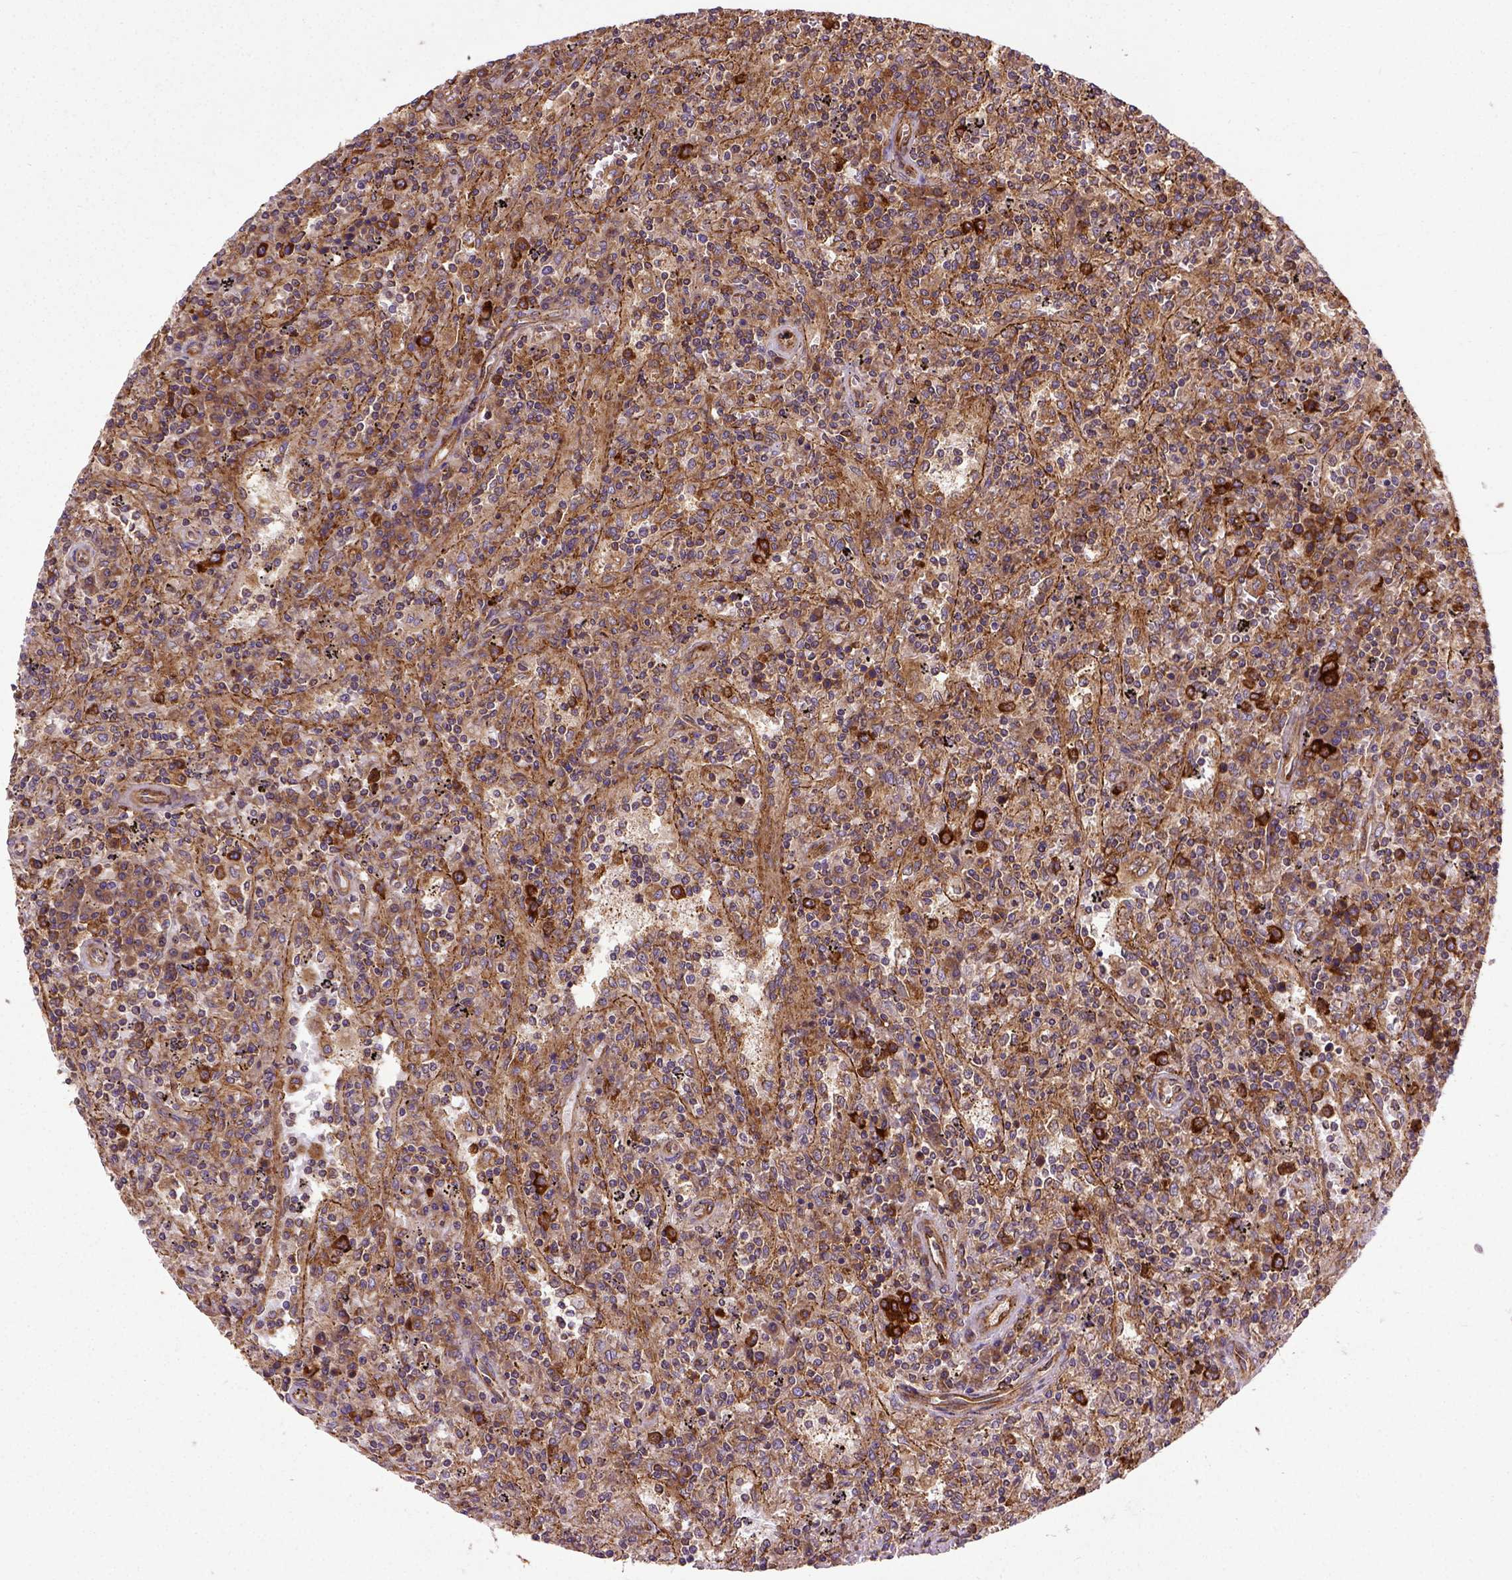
{"staining": {"intensity": "strong", "quantity": ">75%", "location": "cytoplasmic/membranous"}, "tissue": "lymphoma", "cell_type": "Tumor cells", "image_type": "cancer", "snomed": [{"axis": "morphology", "description": "Malignant lymphoma, non-Hodgkin's type, Low grade"}, {"axis": "topography", "description": "Spleen"}], "caption": "A photomicrograph of human lymphoma stained for a protein demonstrates strong cytoplasmic/membranous brown staining in tumor cells. Using DAB (brown) and hematoxylin (blue) stains, captured at high magnification using brightfield microscopy.", "gene": "CAPRIN1", "patient": {"sex": "male", "age": 62}}